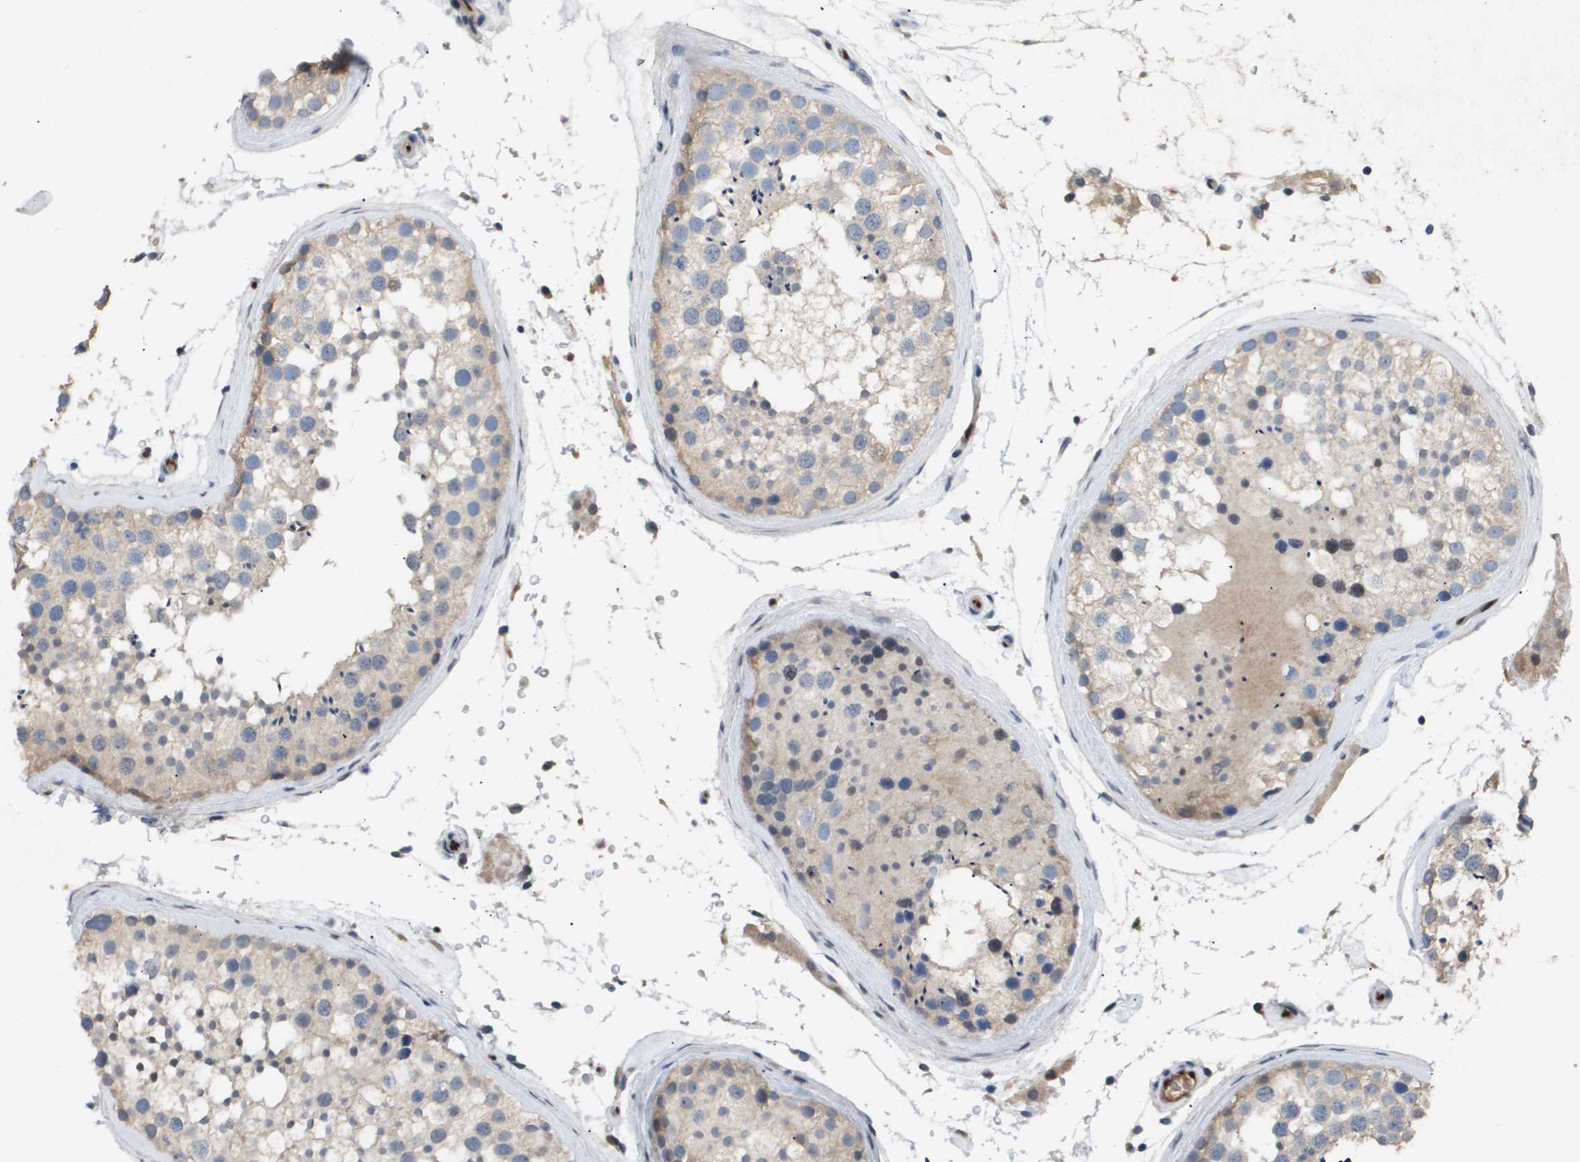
{"staining": {"intensity": "weak", "quantity": ">75%", "location": "cytoplasmic/membranous"}, "tissue": "testis", "cell_type": "Cells in seminiferous ducts", "image_type": "normal", "snomed": [{"axis": "morphology", "description": "Normal tissue, NOS"}, {"axis": "topography", "description": "Testis"}], "caption": "Immunohistochemical staining of unremarkable human testis demonstrates low levels of weak cytoplasmic/membranous staining in approximately >75% of cells in seminiferous ducts.", "gene": "ERG", "patient": {"sex": "male", "age": 46}}